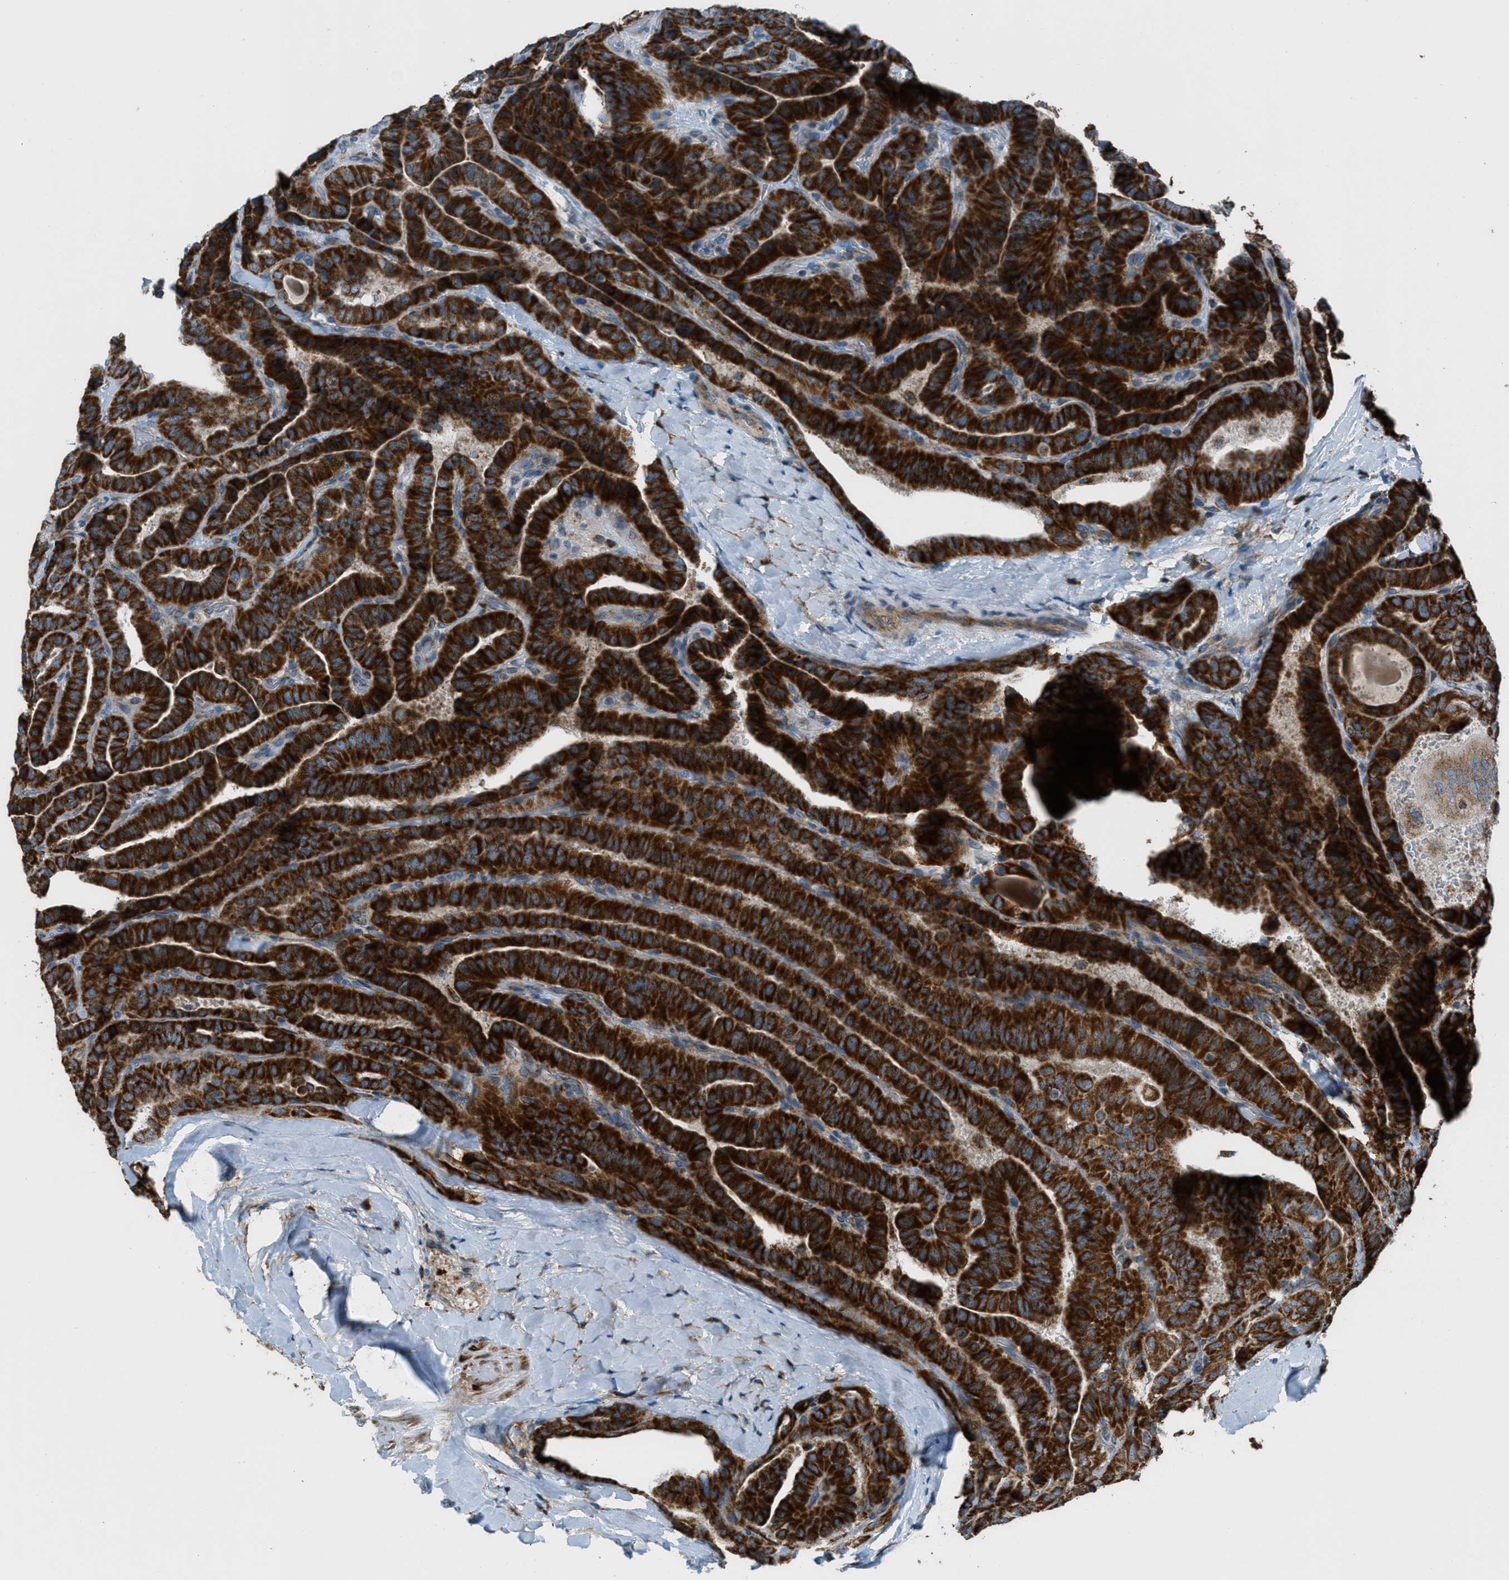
{"staining": {"intensity": "strong", "quantity": ">75%", "location": "cytoplasmic/membranous"}, "tissue": "thyroid cancer", "cell_type": "Tumor cells", "image_type": "cancer", "snomed": [{"axis": "morphology", "description": "Papillary adenocarcinoma, NOS"}, {"axis": "topography", "description": "Thyroid gland"}], "caption": "Immunohistochemical staining of human thyroid papillary adenocarcinoma demonstrates high levels of strong cytoplasmic/membranous protein expression in about >75% of tumor cells.", "gene": "BCKDK", "patient": {"sex": "male", "age": 77}}